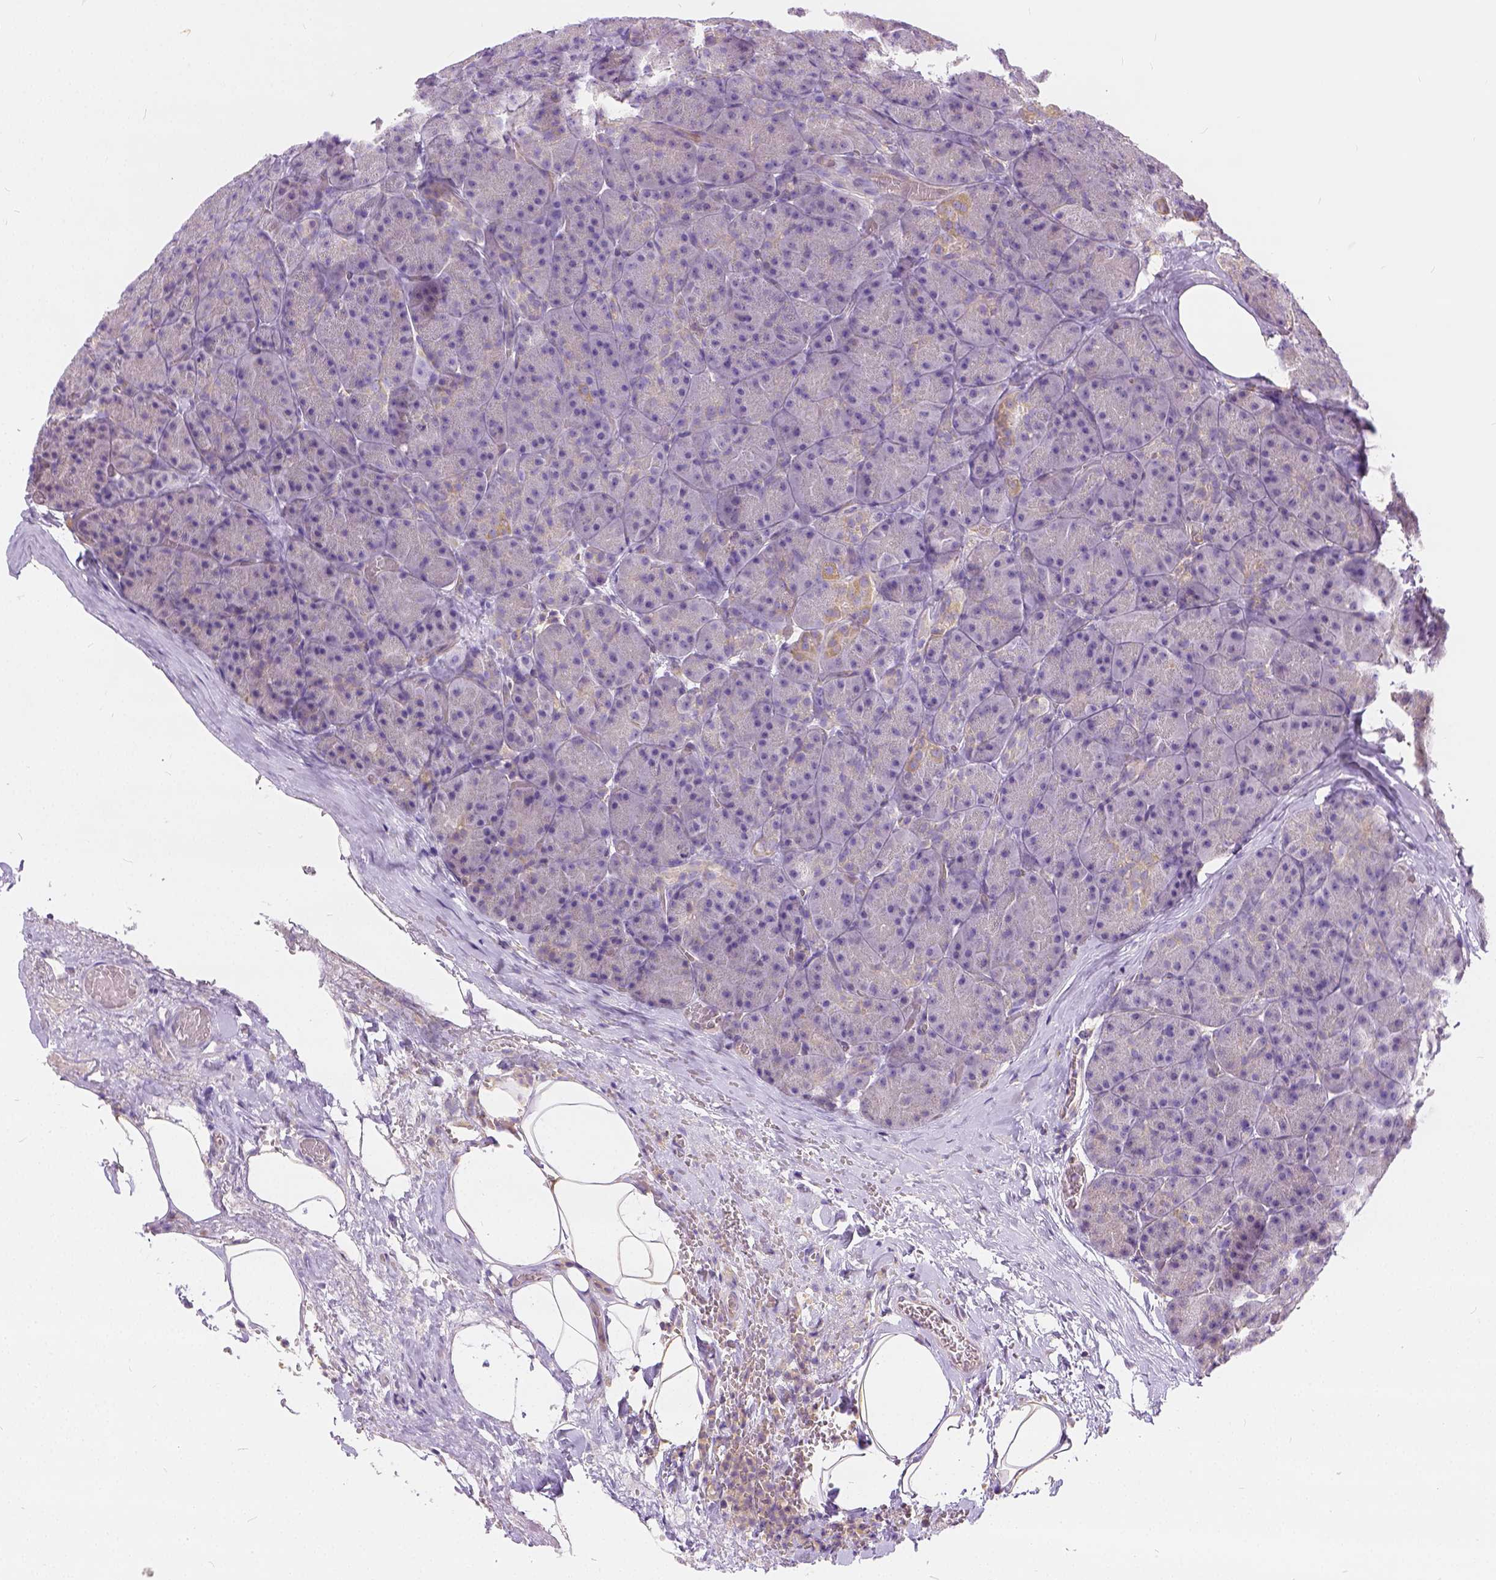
{"staining": {"intensity": "negative", "quantity": "none", "location": "none"}, "tissue": "pancreas", "cell_type": "Exocrine glandular cells", "image_type": "normal", "snomed": [{"axis": "morphology", "description": "Normal tissue, NOS"}, {"axis": "topography", "description": "Pancreas"}], "caption": "The histopathology image displays no significant expression in exocrine glandular cells of pancreas. The staining is performed using DAB brown chromogen with nuclei counter-stained in using hematoxylin.", "gene": "CADM4", "patient": {"sex": "male", "age": 57}}